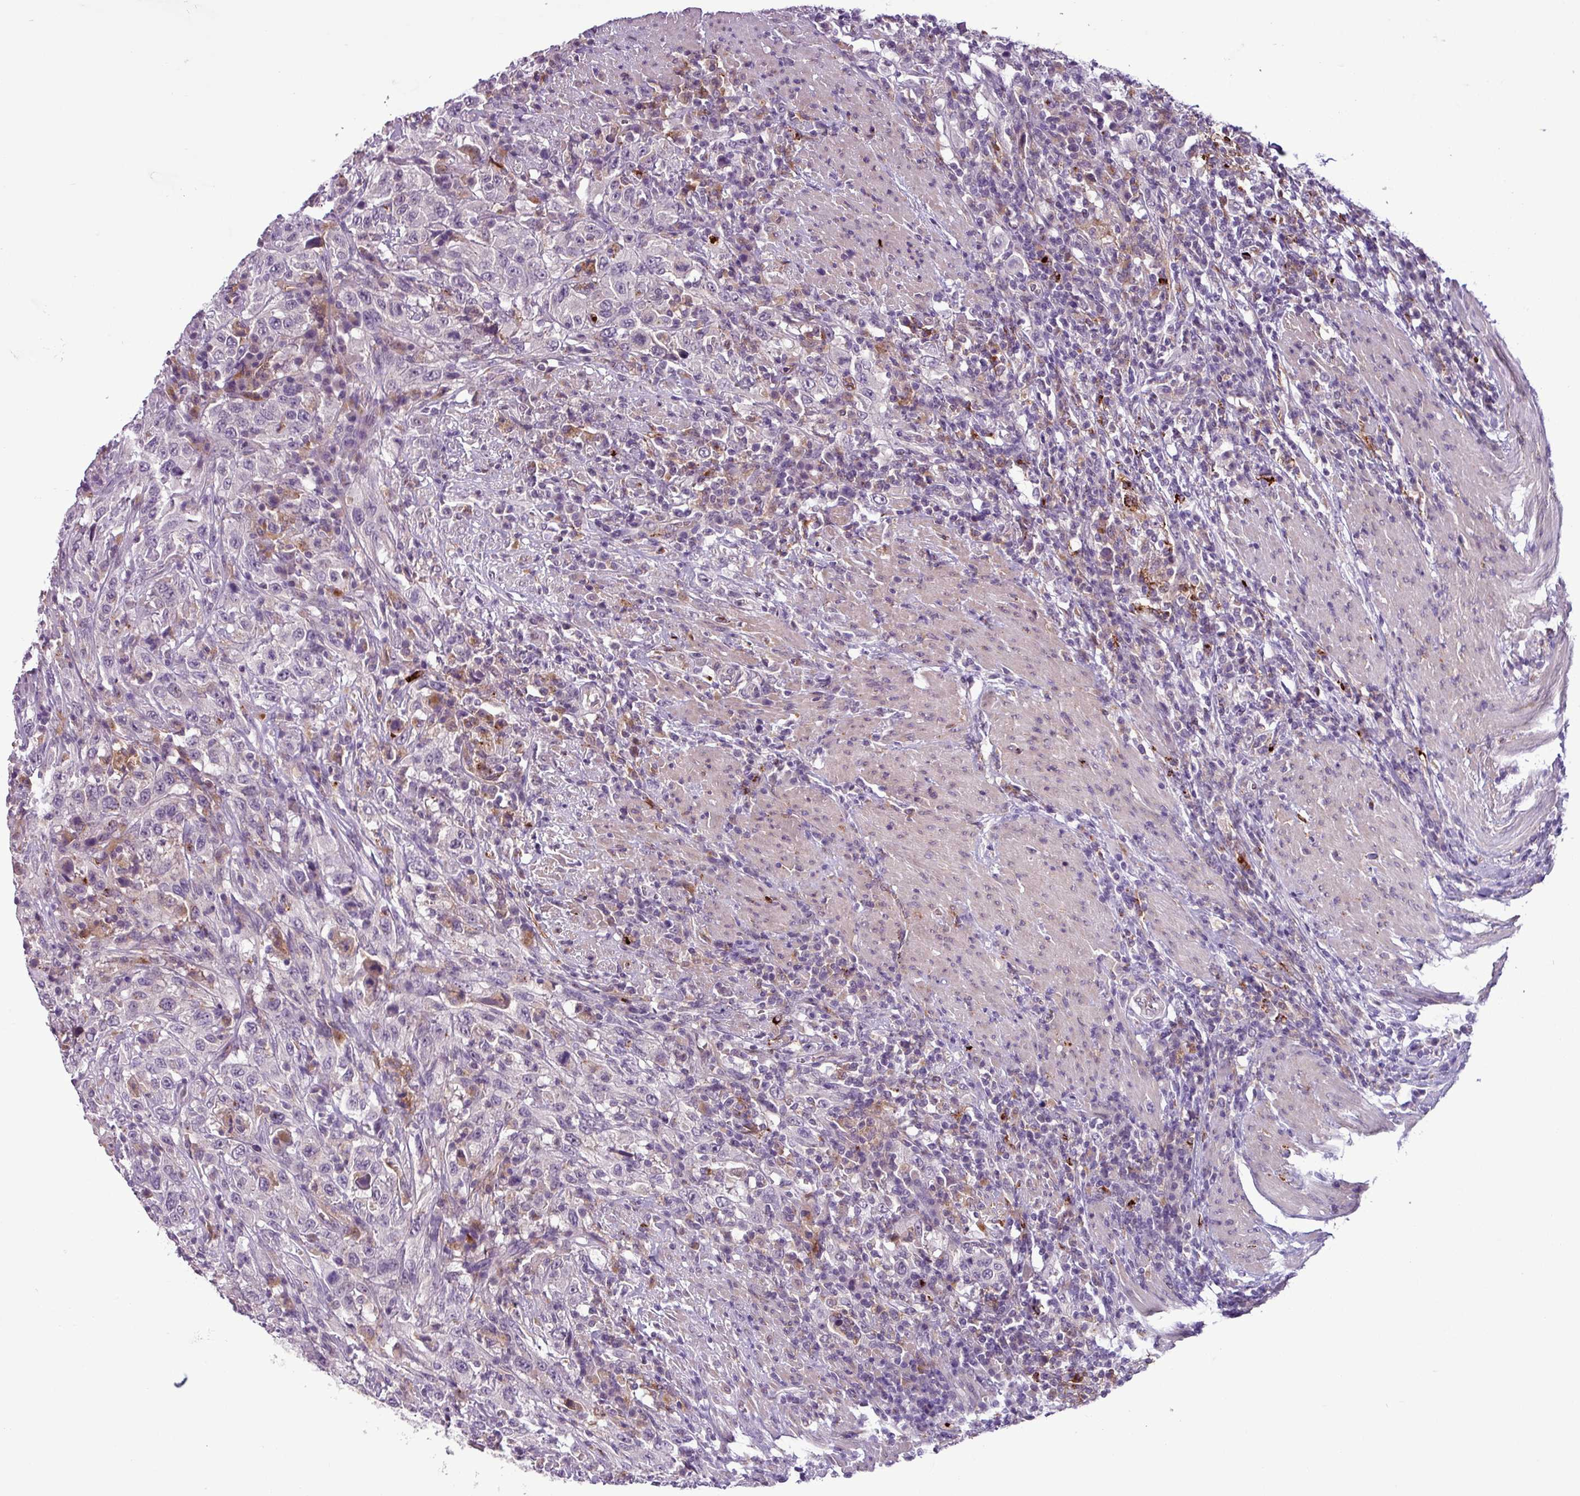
{"staining": {"intensity": "negative", "quantity": "none", "location": "none"}, "tissue": "urothelial cancer", "cell_type": "Tumor cells", "image_type": "cancer", "snomed": [{"axis": "morphology", "description": "Urothelial carcinoma, High grade"}, {"axis": "topography", "description": "Urinary bladder"}], "caption": "Immunohistochemistry (IHC) photomicrograph of human urothelial carcinoma (high-grade) stained for a protein (brown), which exhibits no staining in tumor cells.", "gene": "C9orf24", "patient": {"sex": "male", "age": 61}}